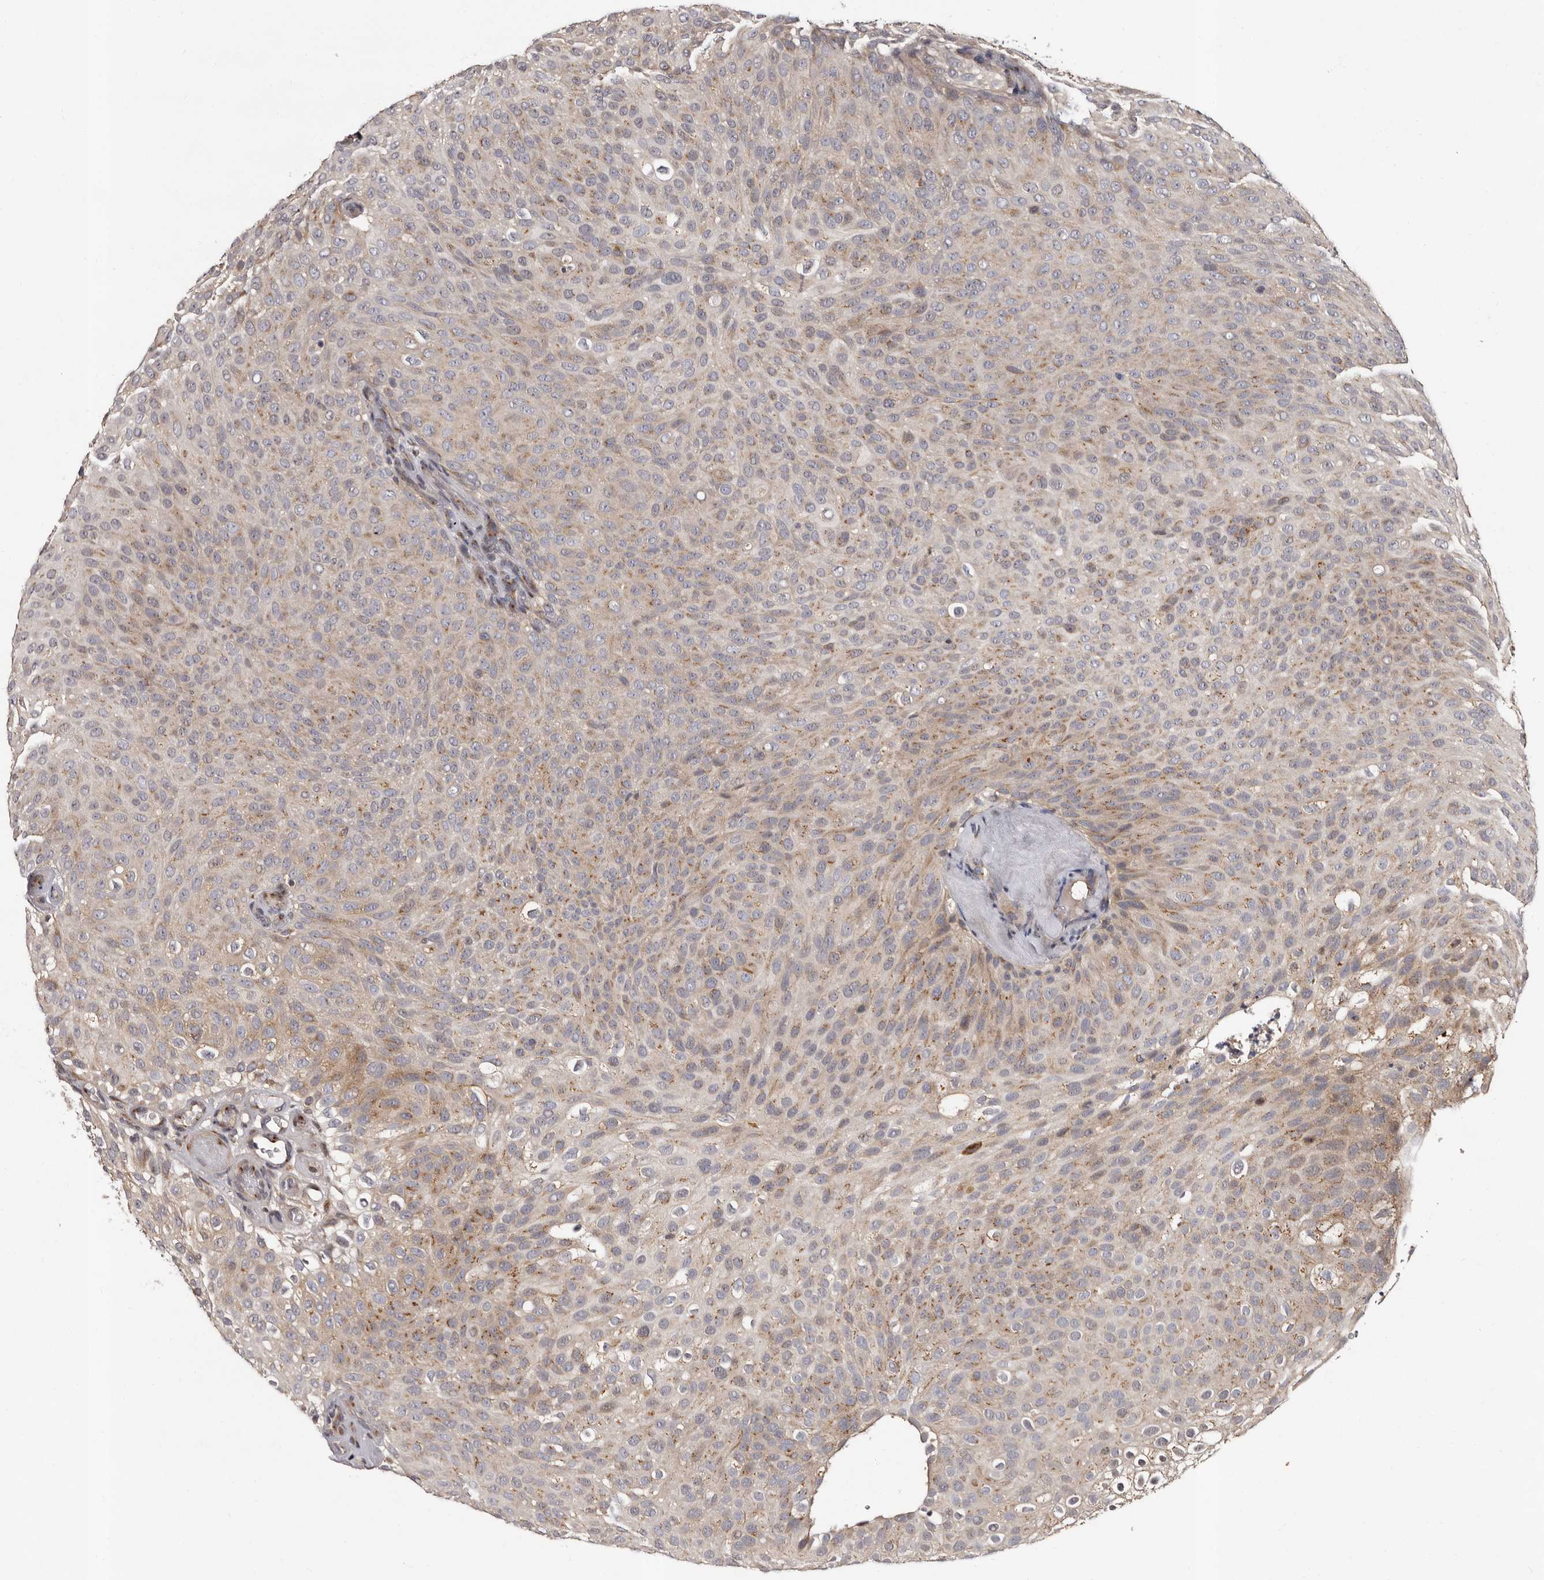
{"staining": {"intensity": "moderate", "quantity": "25%-75%", "location": "cytoplasmic/membranous"}, "tissue": "urothelial cancer", "cell_type": "Tumor cells", "image_type": "cancer", "snomed": [{"axis": "morphology", "description": "Urothelial carcinoma, Low grade"}, {"axis": "topography", "description": "Urinary bladder"}], "caption": "DAB (3,3'-diaminobenzidine) immunohistochemical staining of urothelial cancer exhibits moderate cytoplasmic/membranous protein positivity in approximately 25%-75% of tumor cells.", "gene": "FAM91A1", "patient": {"sex": "male", "age": 78}}